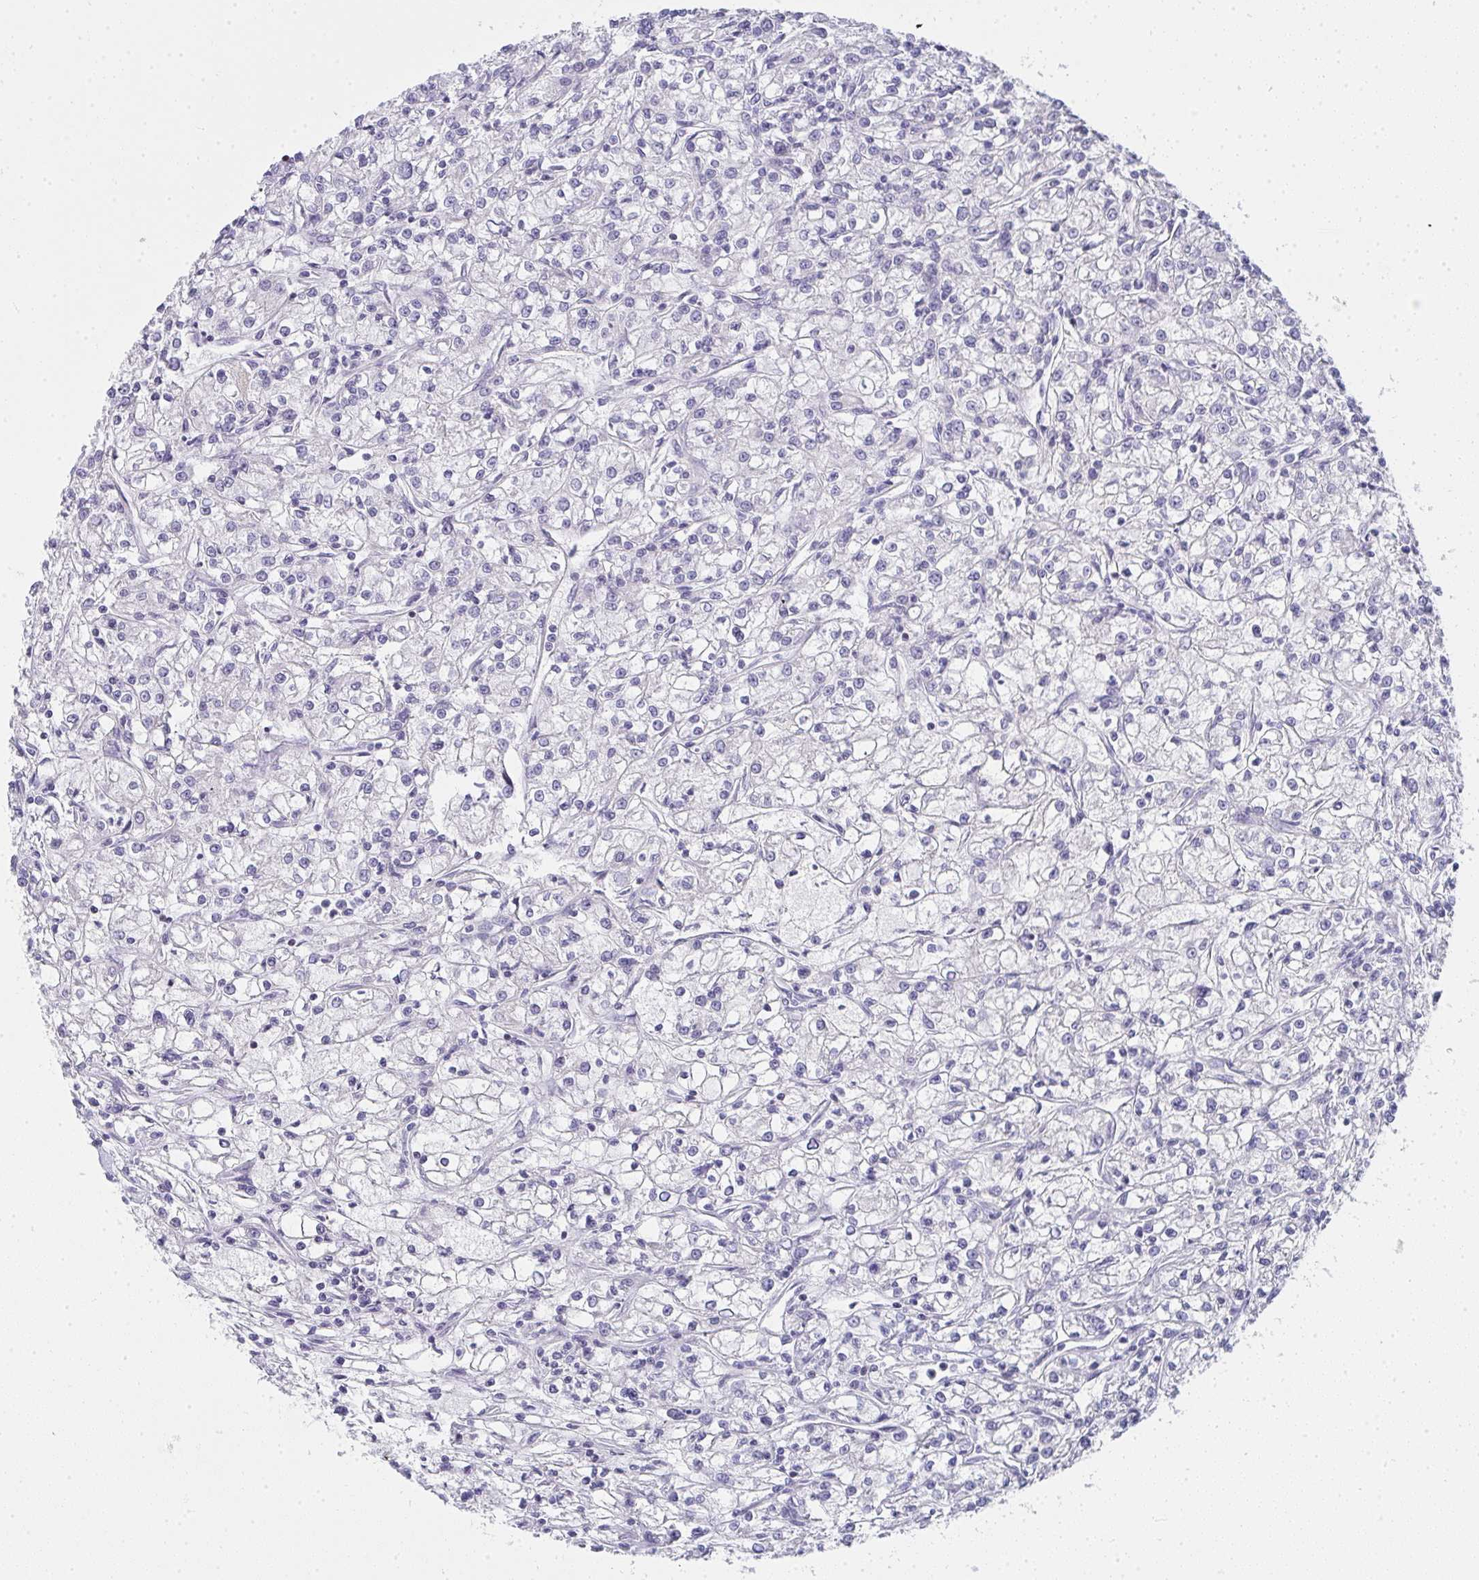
{"staining": {"intensity": "negative", "quantity": "none", "location": "none"}, "tissue": "renal cancer", "cell_type": "Tumor cells", "image_type": "cancer", "snomed": [{"axis": "morphology", "description": "Adenocarcinoma, NOS"}, {"axis": "topography", "description": "Kidney"}], "caption": "High magnification brightfield microscopy of renal adenocarcinoma stained with DAB (3,3'-diaminobenzidine) (brown) and counterstained with hematoxylin (blue): tumor cells show no significant positivity. (DAB immunohistochemistry, high magnification).", "gene": "ZNF182", "patient": {"sex": "female", "age": 59}}